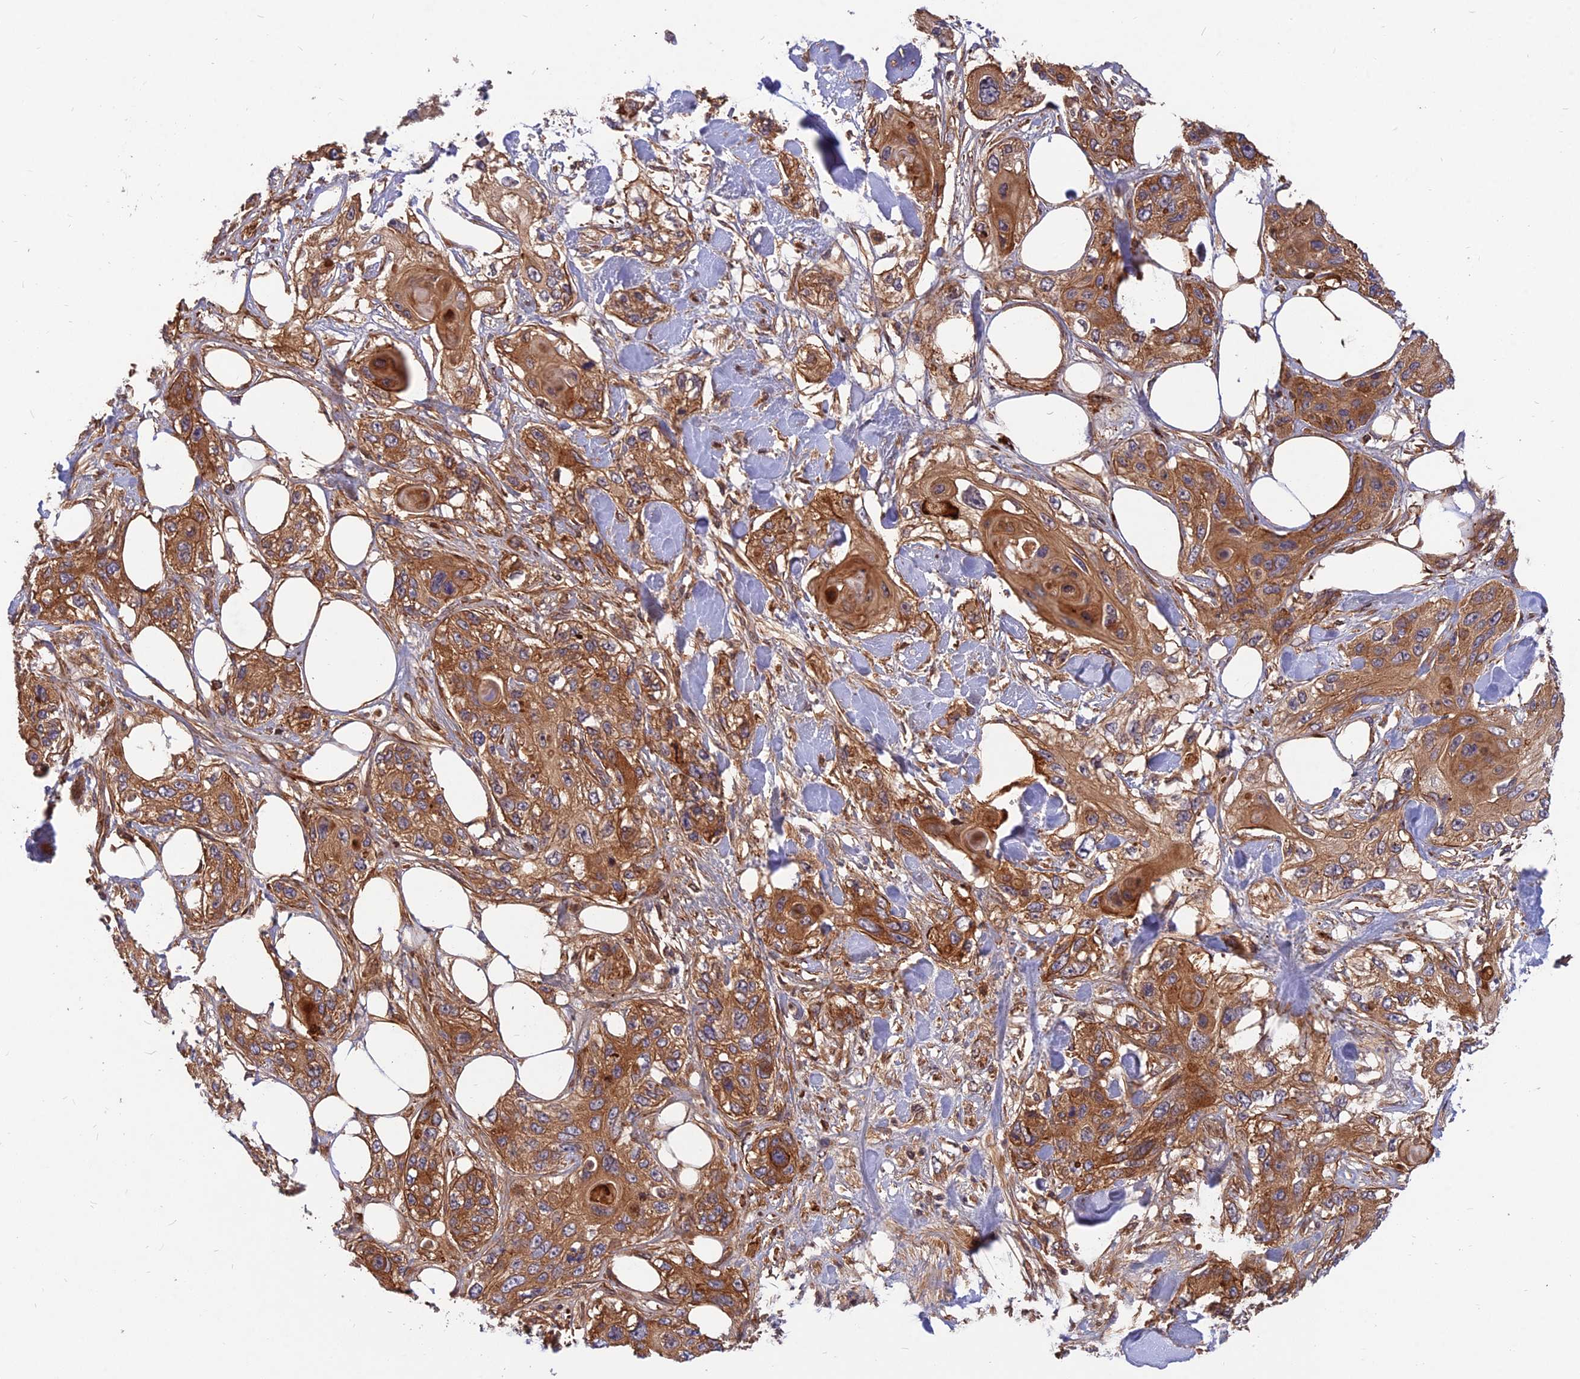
{"staining": {"intensity": "moderate", "quantity": ">75%", "location": "cytoplasmic/membranous"}, "tissue": "skin cancer", "cell_type": "Tumor cells", "image_type": "cancer", "snomed": [{"axis": "morphology", "description": "Normal tissue, NOS"}, {"axis": "morphology", "description": "Squamous cell carcinoma, NOS"}, {"axis": "topography", "description": "Skin"}], "caption": "About >75% of tumor cells in human skin cancer display moderate cytoplasmic/membranous protein staining as visualized by brown immunohistochemical staining.", "gene": "RELCH", "patient": {"sex": "male", "age": 72}}